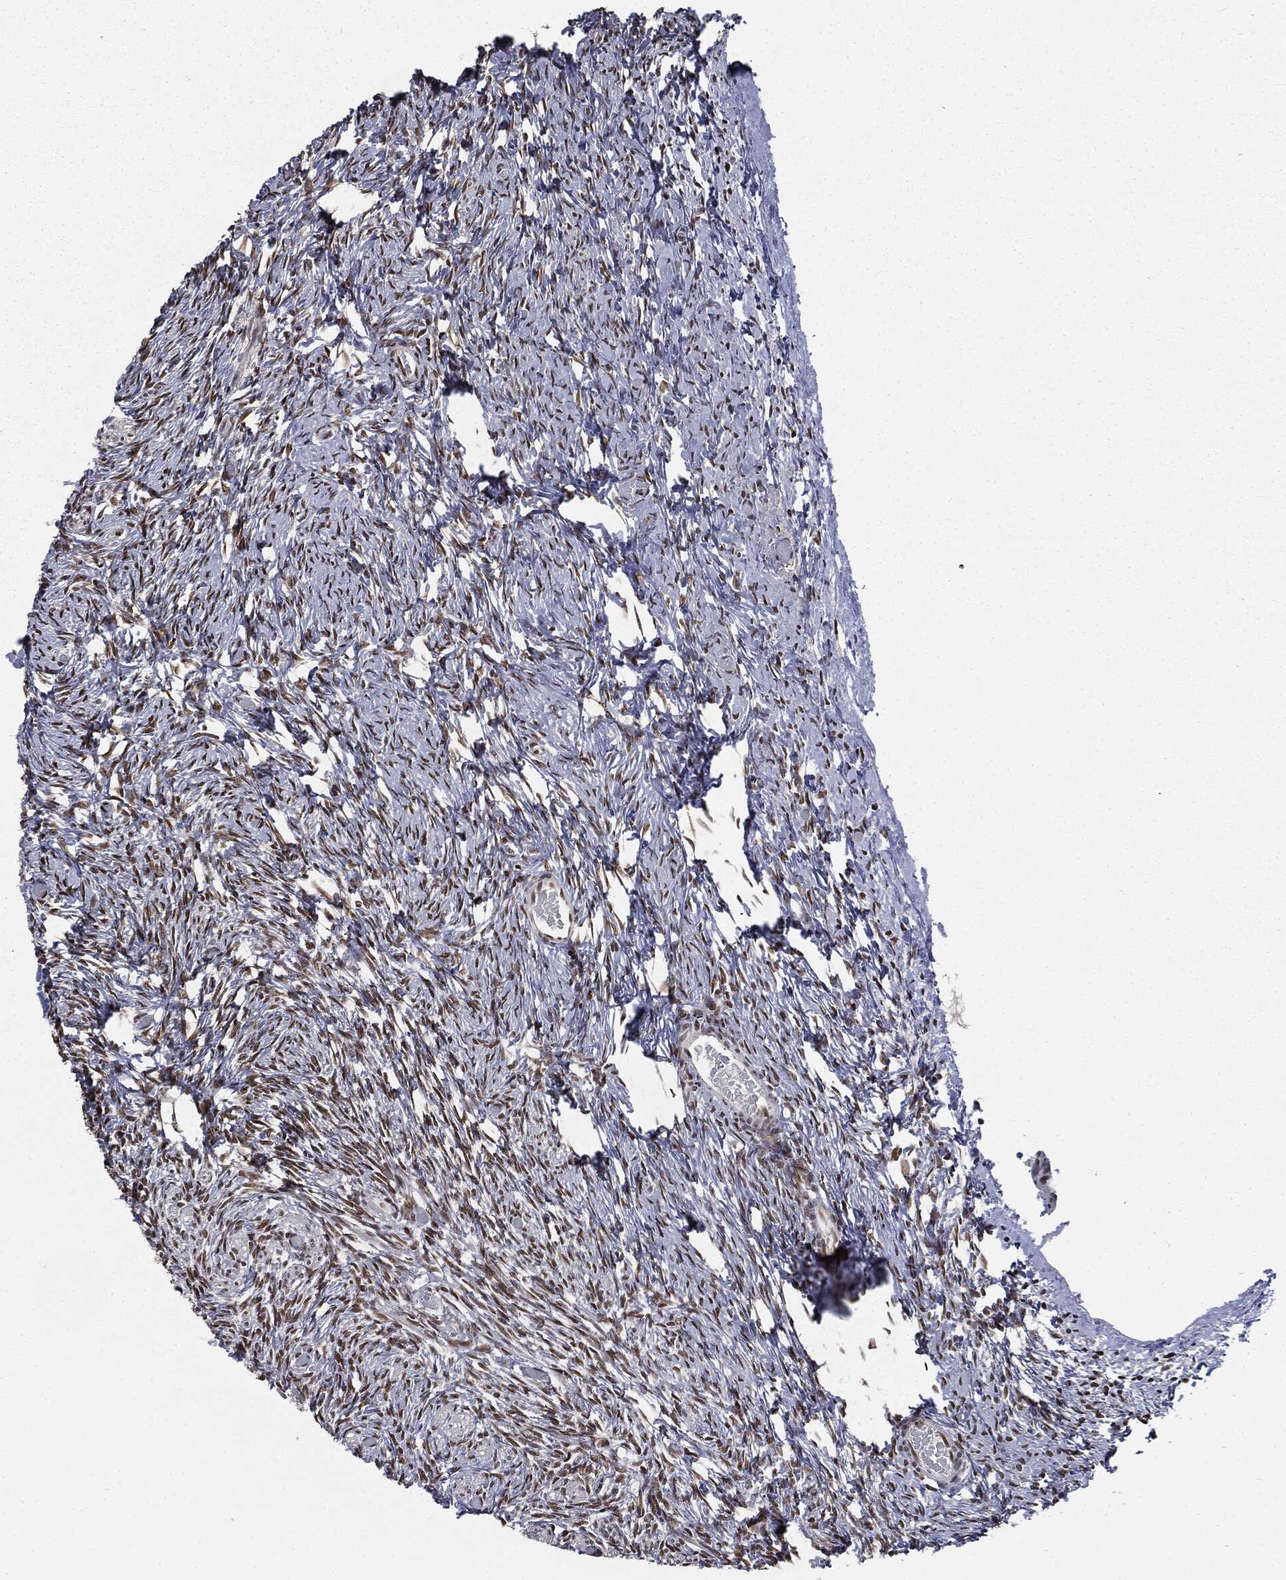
{"staining": {"intensity": "strong", "quantity": ">75%", "location": "nuclear"}, "tissue": "ovary", "cell_type": "Follicle cells", "image_type": "normal", "snomed": [{"axis": "morphology", "description": "Normal tissue, NOS"}, {"axis": "topography", "description": "Ovary"}], "caption": "A high-resolution micrograph shows IHC staining of normal ovary, which demonstrates strong nuclear expression in about >75% of follicle cells.", "gene": "DPH2", "patient": {"sex": "female", "age": 39}}